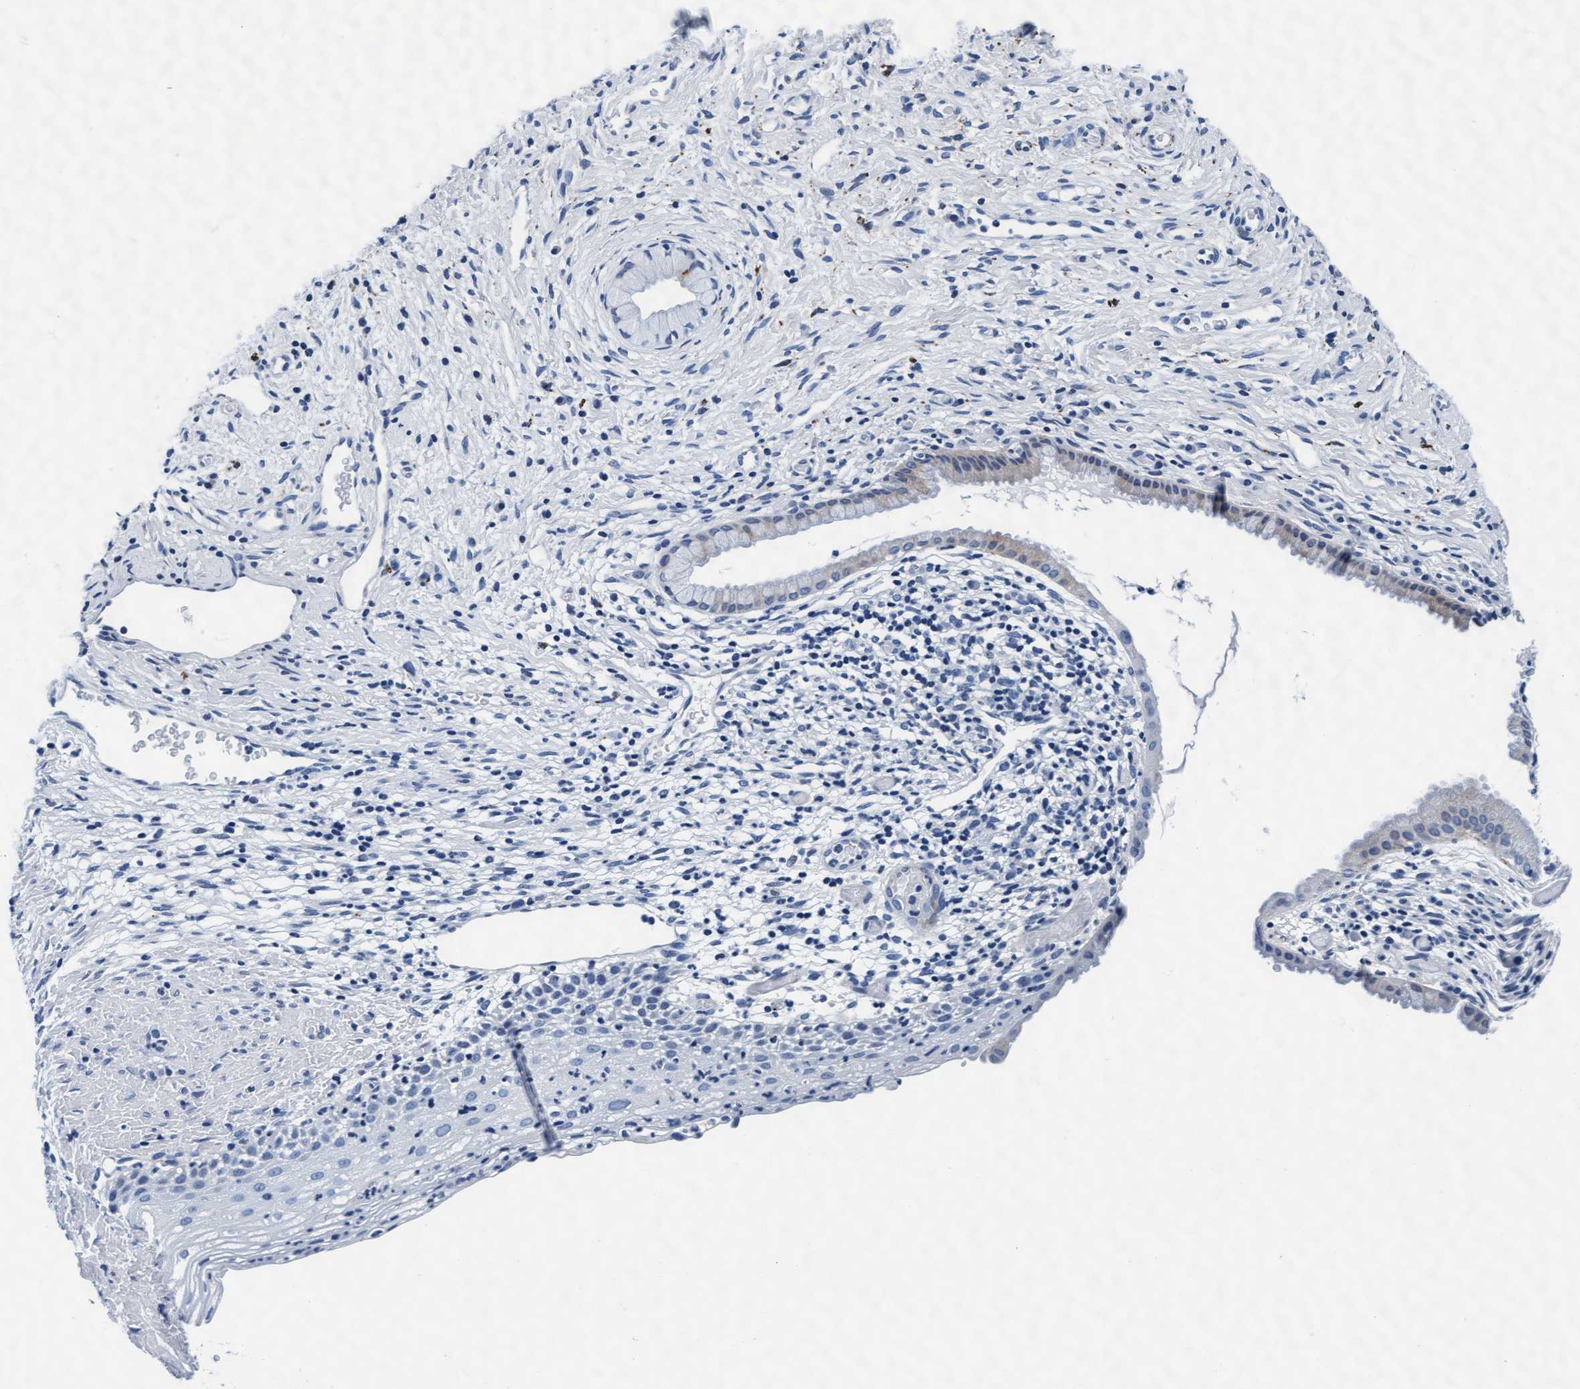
{"staining": {"intensity": "negative", "quantity": "none", "location": "none"}, "tissue": "cervix", "cell_type": "Glandular cells", "image_type": "normal", "snomed": [{"axis": "morphology", "description": "Normal tissue, NOS"}, {"axis": "topography", "description": "Cervix"}], "caption": "Immunohistochemistry of normal cervix reveals no staining in glandular cells. The staining is performed using DAB (3,3'-diaminobenzidine) brown chromogen with nuclei counter-stained in using hematoxylin.", "gene": "ARSG", "patient": {"sex": "female", "age": 72}}